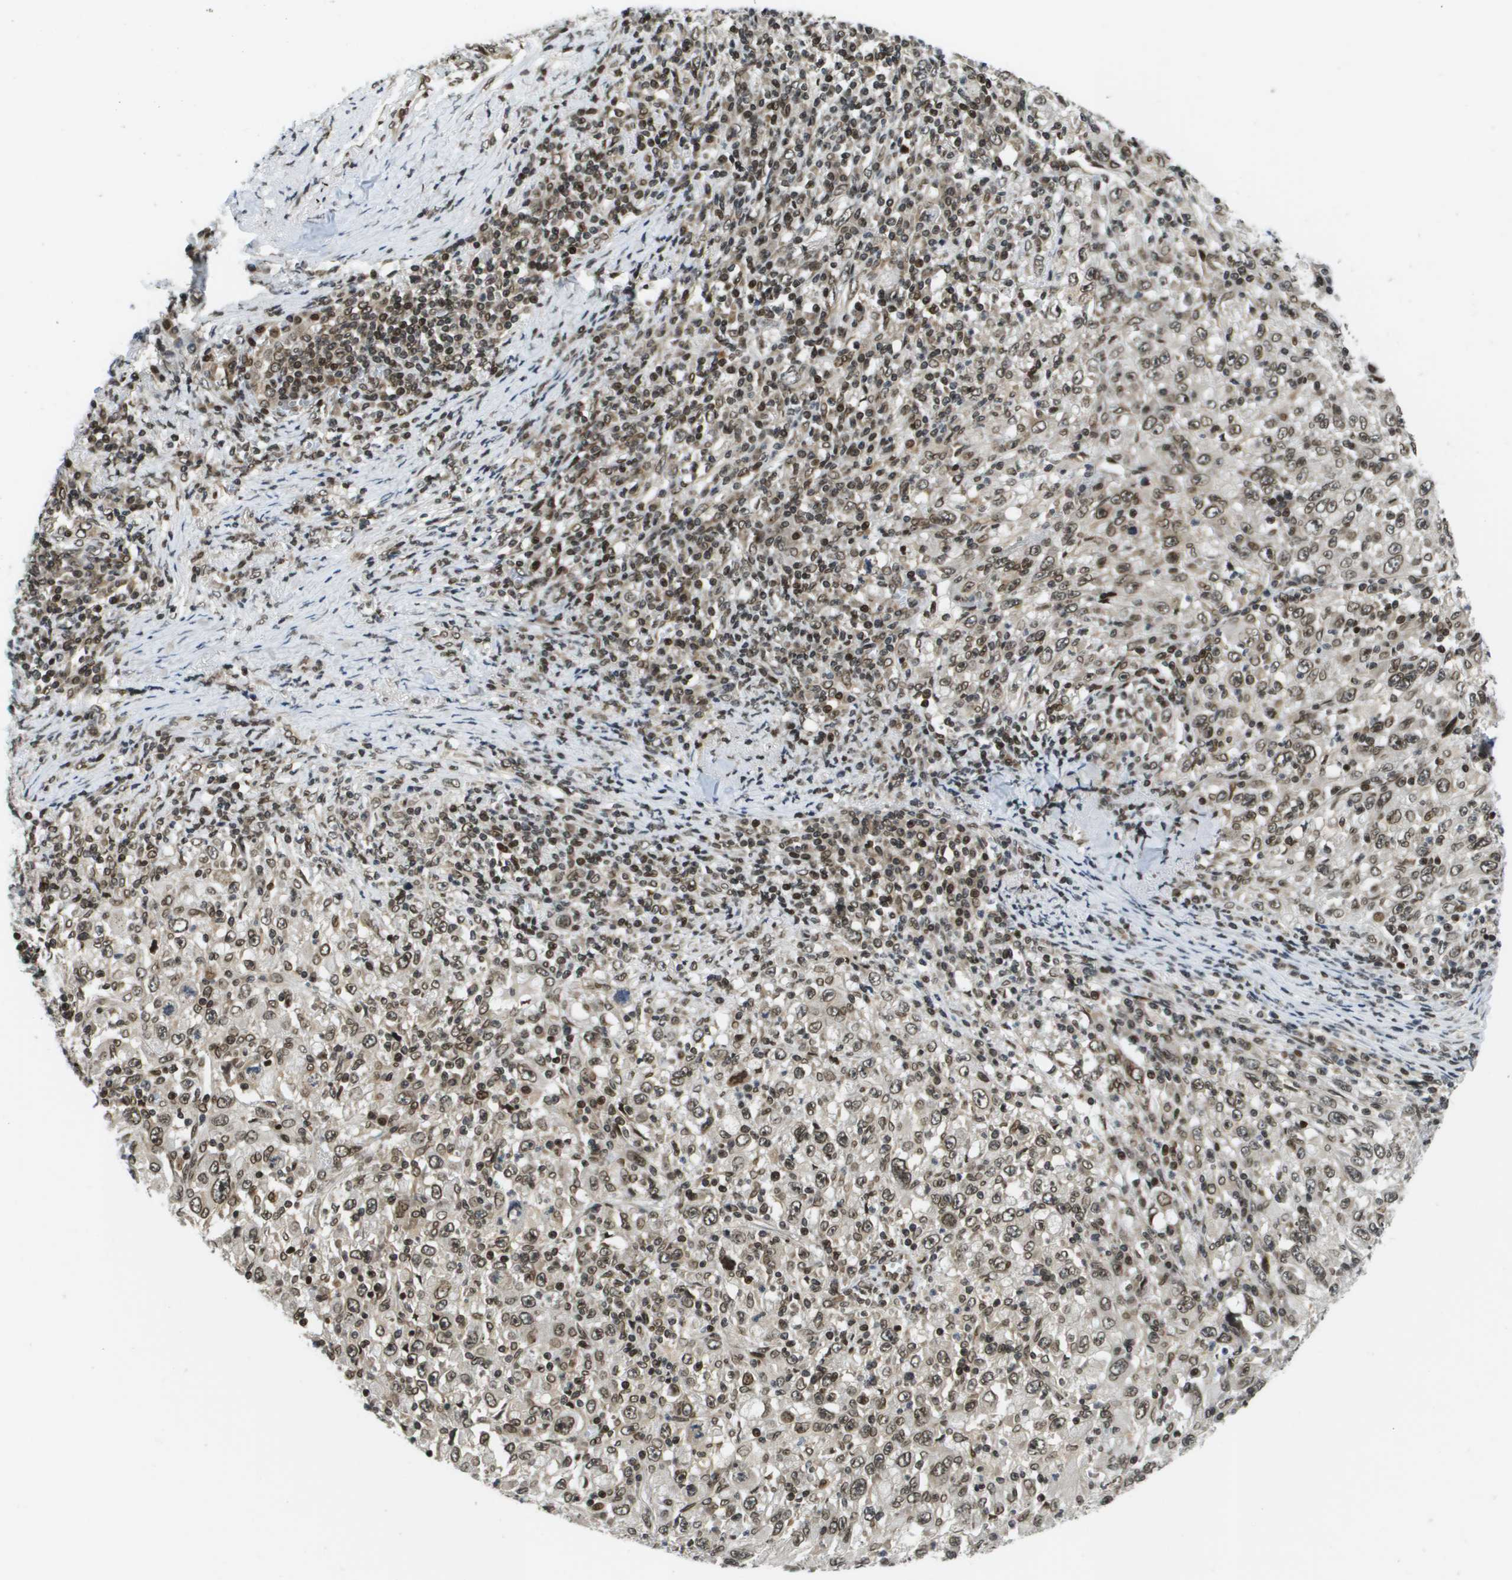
{"staining": {"intensity": "moderate", "quantity": ">75%", "location": "nuclear"}, "tissue": "melanoma", "cell_type": "Tumor cells", "image_type": "cancer", "snomed": [{"axis": "morphology", "description": "Malignant melanoma, Metastatic site"}, {"axis": "topography", "description": "Skin"}], "caption": "This photomicrograph reveals immunohistochemistry (IHC) staining of malignant melanoma (metastatic site), with medium moderate nuclear staining in approximately >75% of tumor cells.", "gene": "RECQL4", "patient": {"sex": "female", "age": 56}}